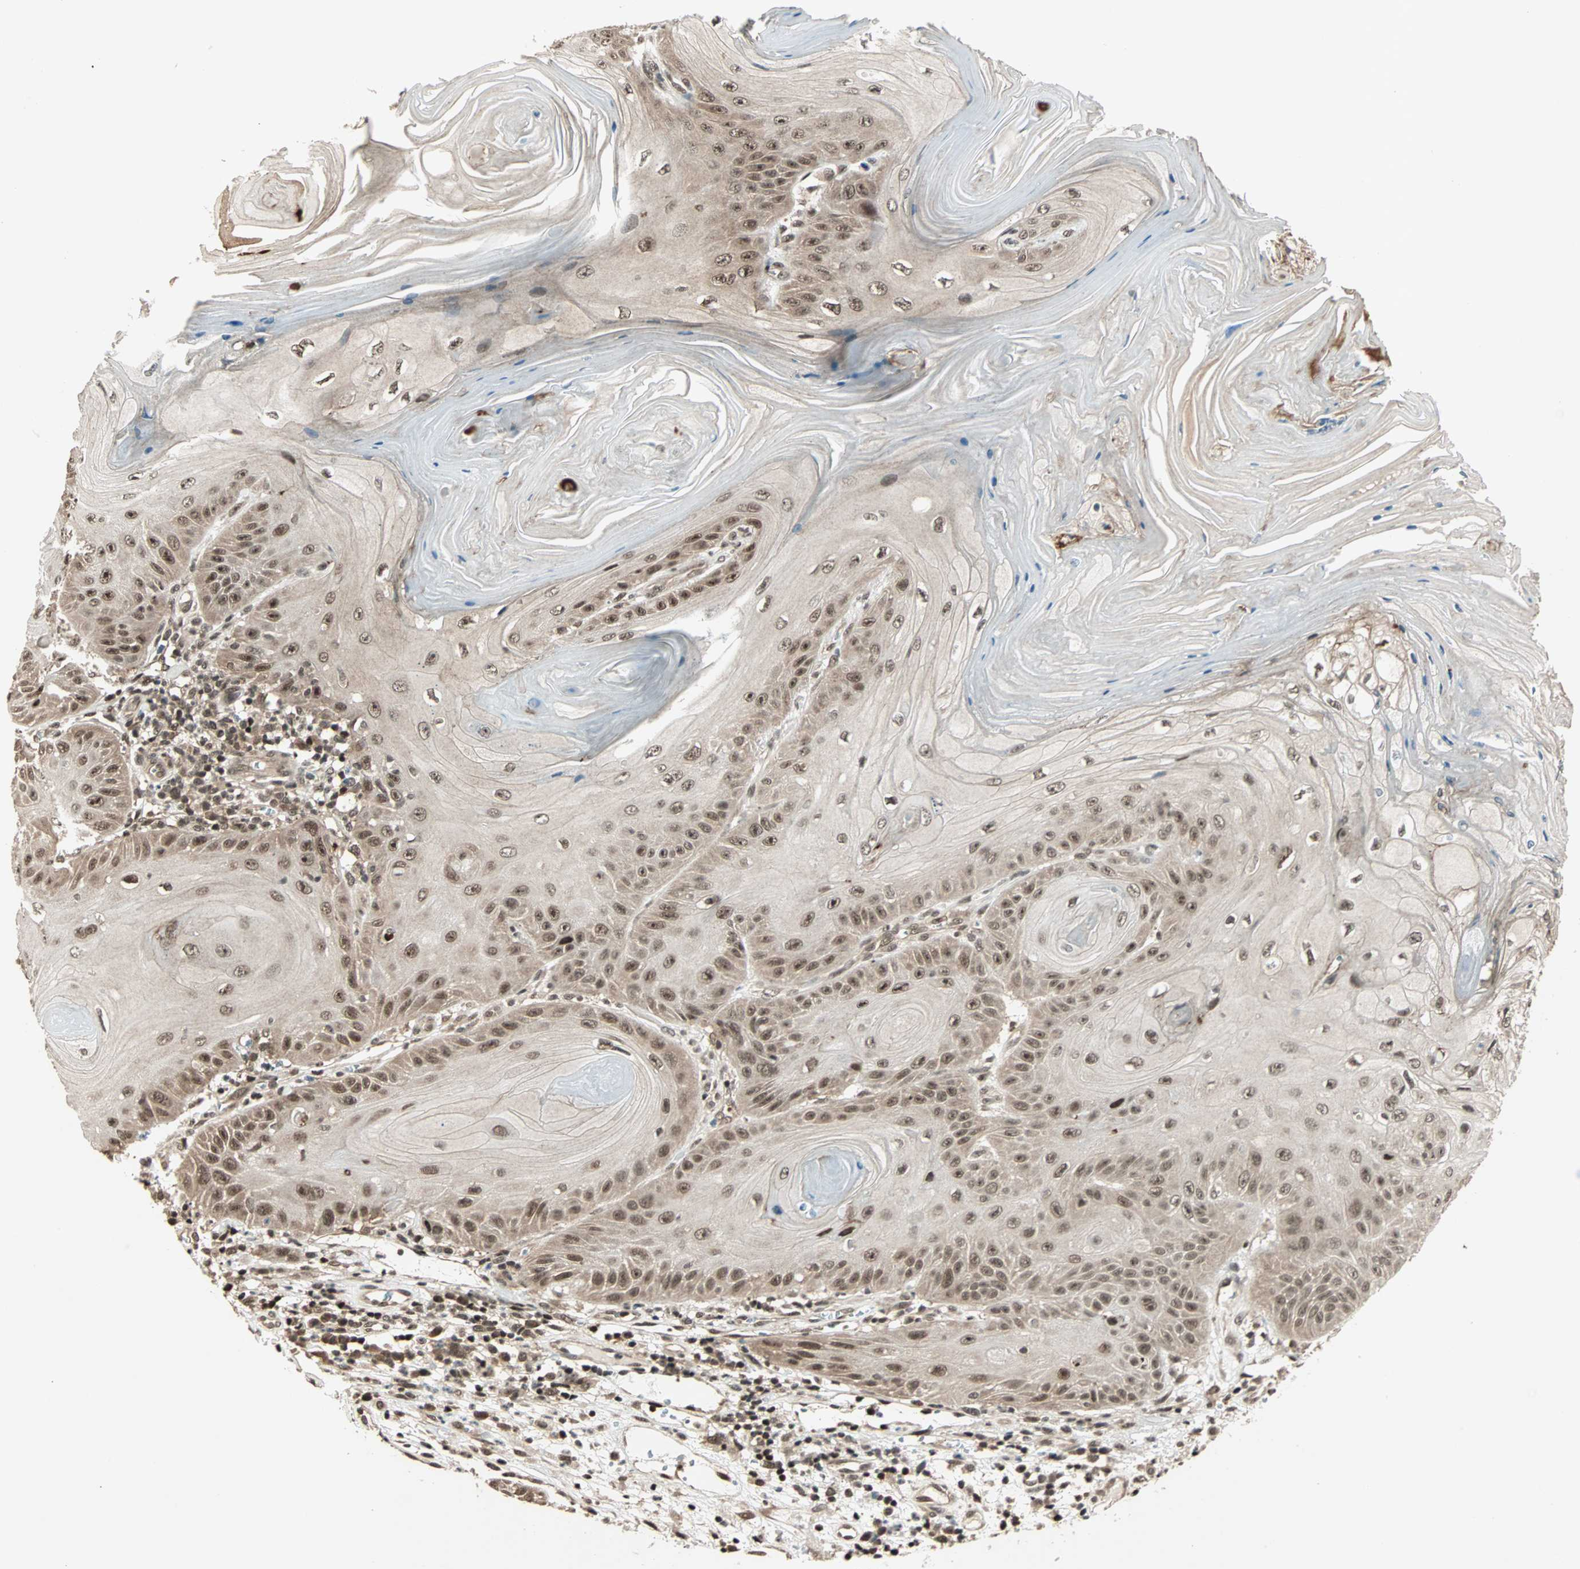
{"staining": {"intensity": "moderate", "quantity": ">75%", "location": "cytoplasmic/membranous,nuclear"}, "tissue": "skin cancer", "cell_type": "Tumor cells", "image_type": "cancer", "snomed": [{"axis": "morphology", "description": "Squamous cell carcinoma, NOS"}, {"axis": "topography", "description": "Skin"}], "caption": "Squamous cell carcinoma (skin) tissue exhibits moderate cytoplasmic/membranous and nuclear staining in about >75% of tumor cells, visualized by immunohistochemistry.", "gene": "ZNF44", "patient": {"sex": "female", "age": 78}}